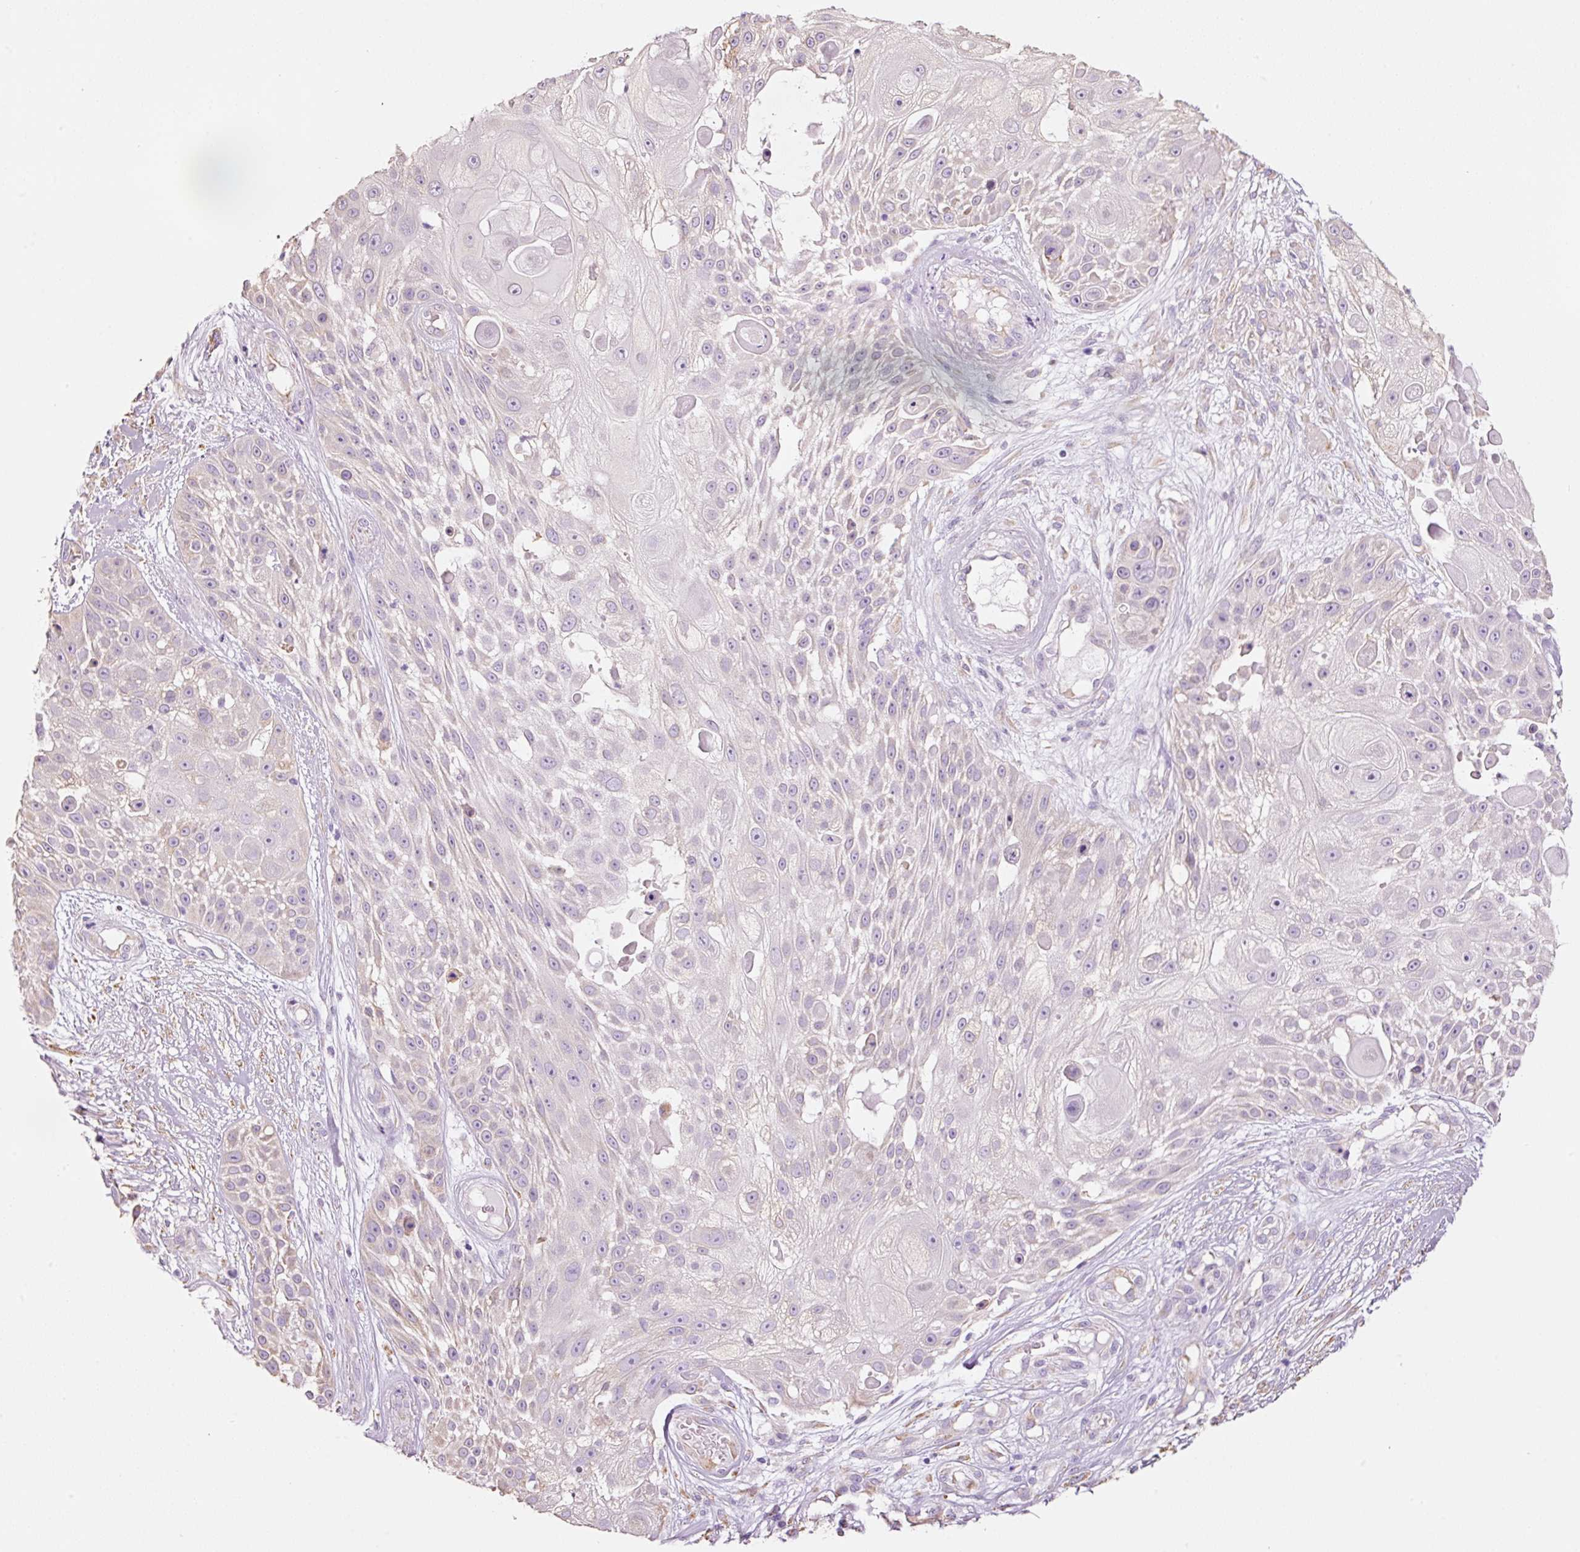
{"staining": {"intensity": "weak", "quantity": "<25%", "location": "cytoplasmic/membranous"}, "tissue": "skin cancer", "cell_type": "Tumor cells", "image_type": "cancer", "snomed": [{"axis": "morphology", "description": "Squamous cell carcinoma, NOS"}, {"axis": "topography", "description": "Skin"}], "caption": "Tumor cells show no significant protein positivity in squamous cell carcinoma (skin). The staining is performed using DAB (3,3'-diaminobenzidine) brown chromogen with nuclei counter-stained in using hematoxylin.", "gene": "GCG", "patient": {"sex": "female", "age": 86}}